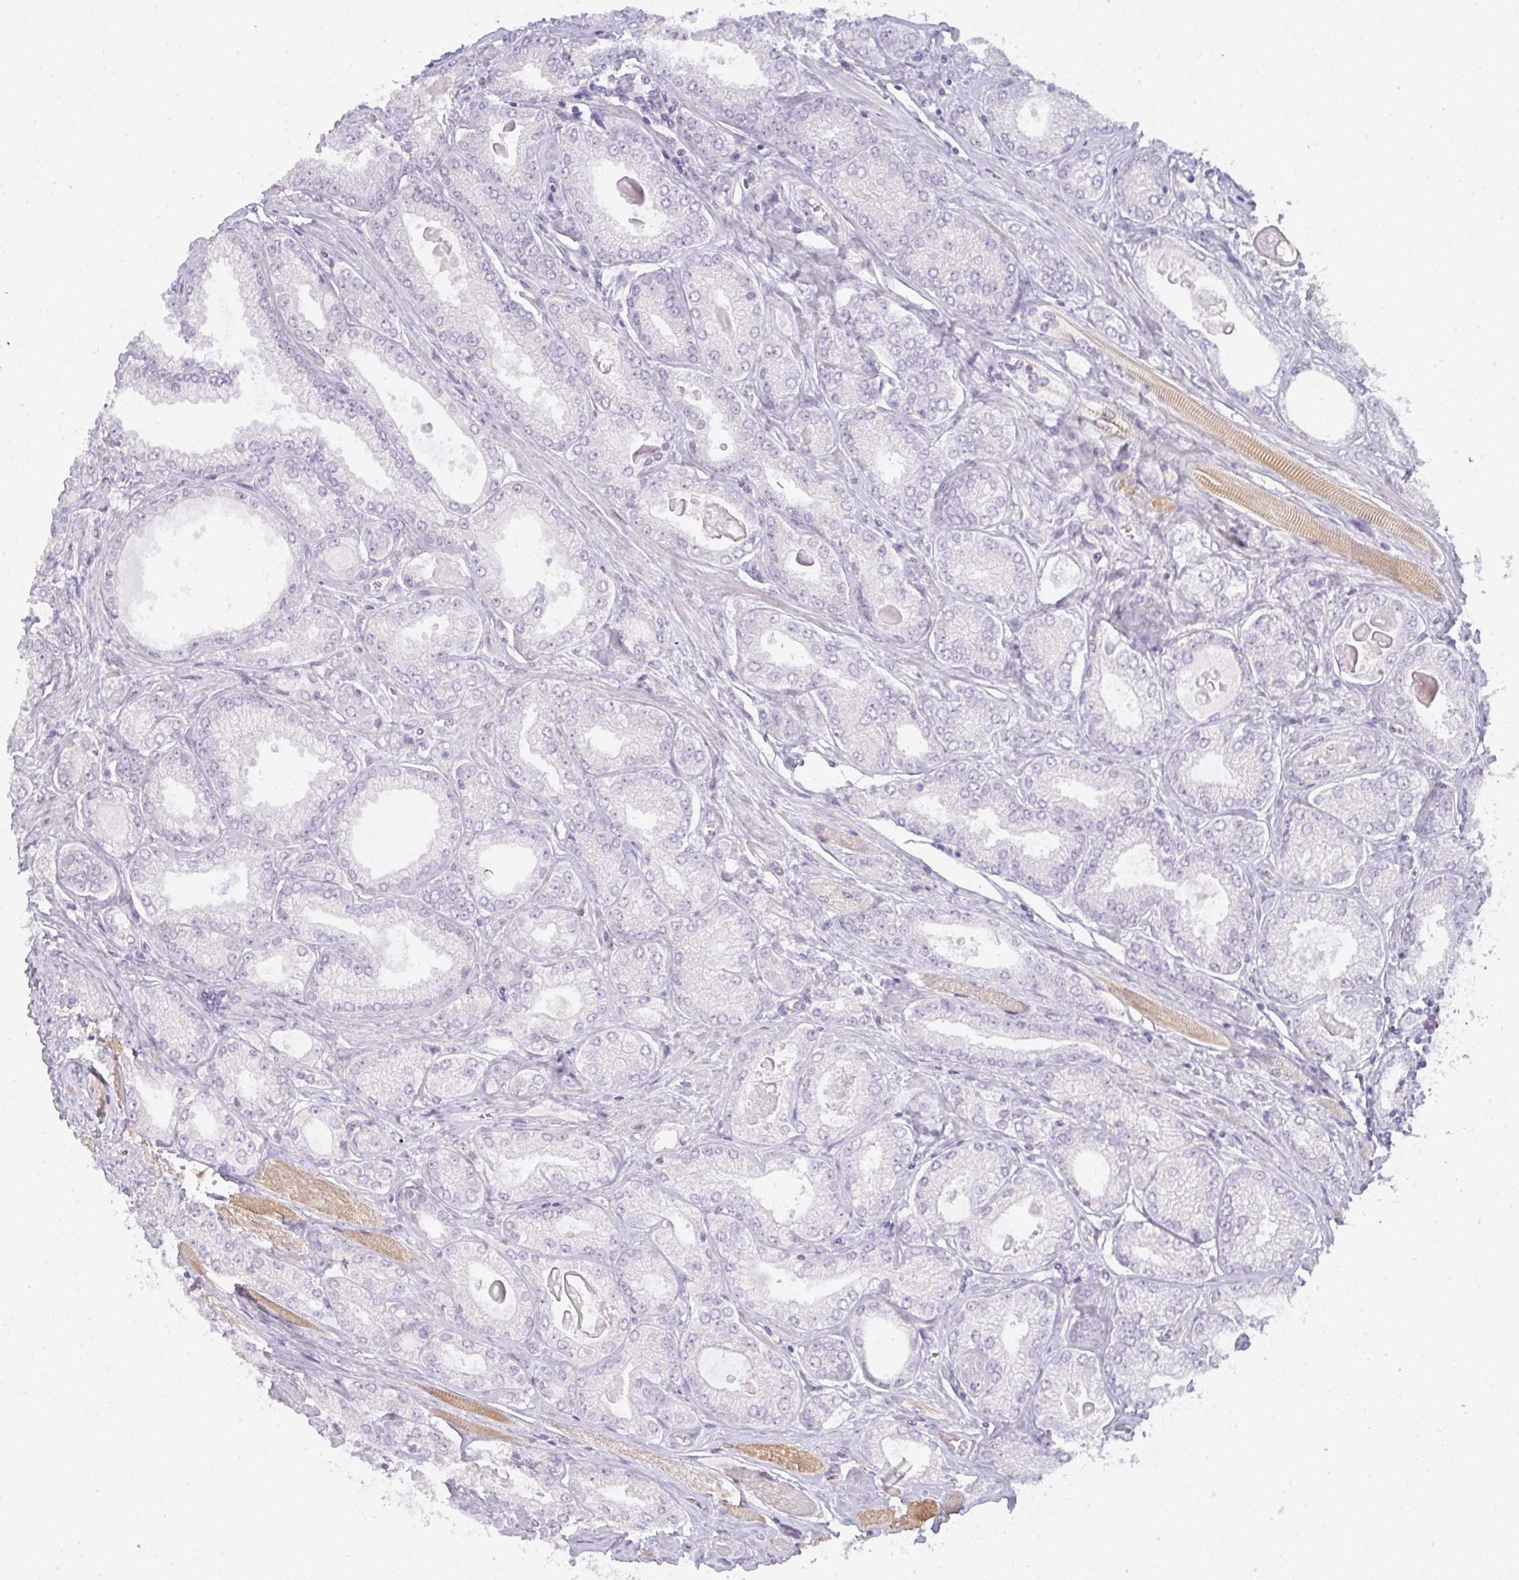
{"staining": {"intensity": "negative", "quantity": "none", "location": "none"}, "tissue": "prostate cancer", "cell_type": "Tumor cells", "image_type": "cancer", "snomed": [{"axis": "morphology", "description": "Adenocarcinoma, High grade"}, {"axis": "topography", "description": "Prostate"}], "caption": "Immunohistochemistry (IHC) photomicrograph of prostate adenocarcinoma (high-grade) stained for a protein (brown), which exhibits no staining in tumor cells.", "gene": "SIRPB2", "patient": {"sex": "male", "age": 68}}